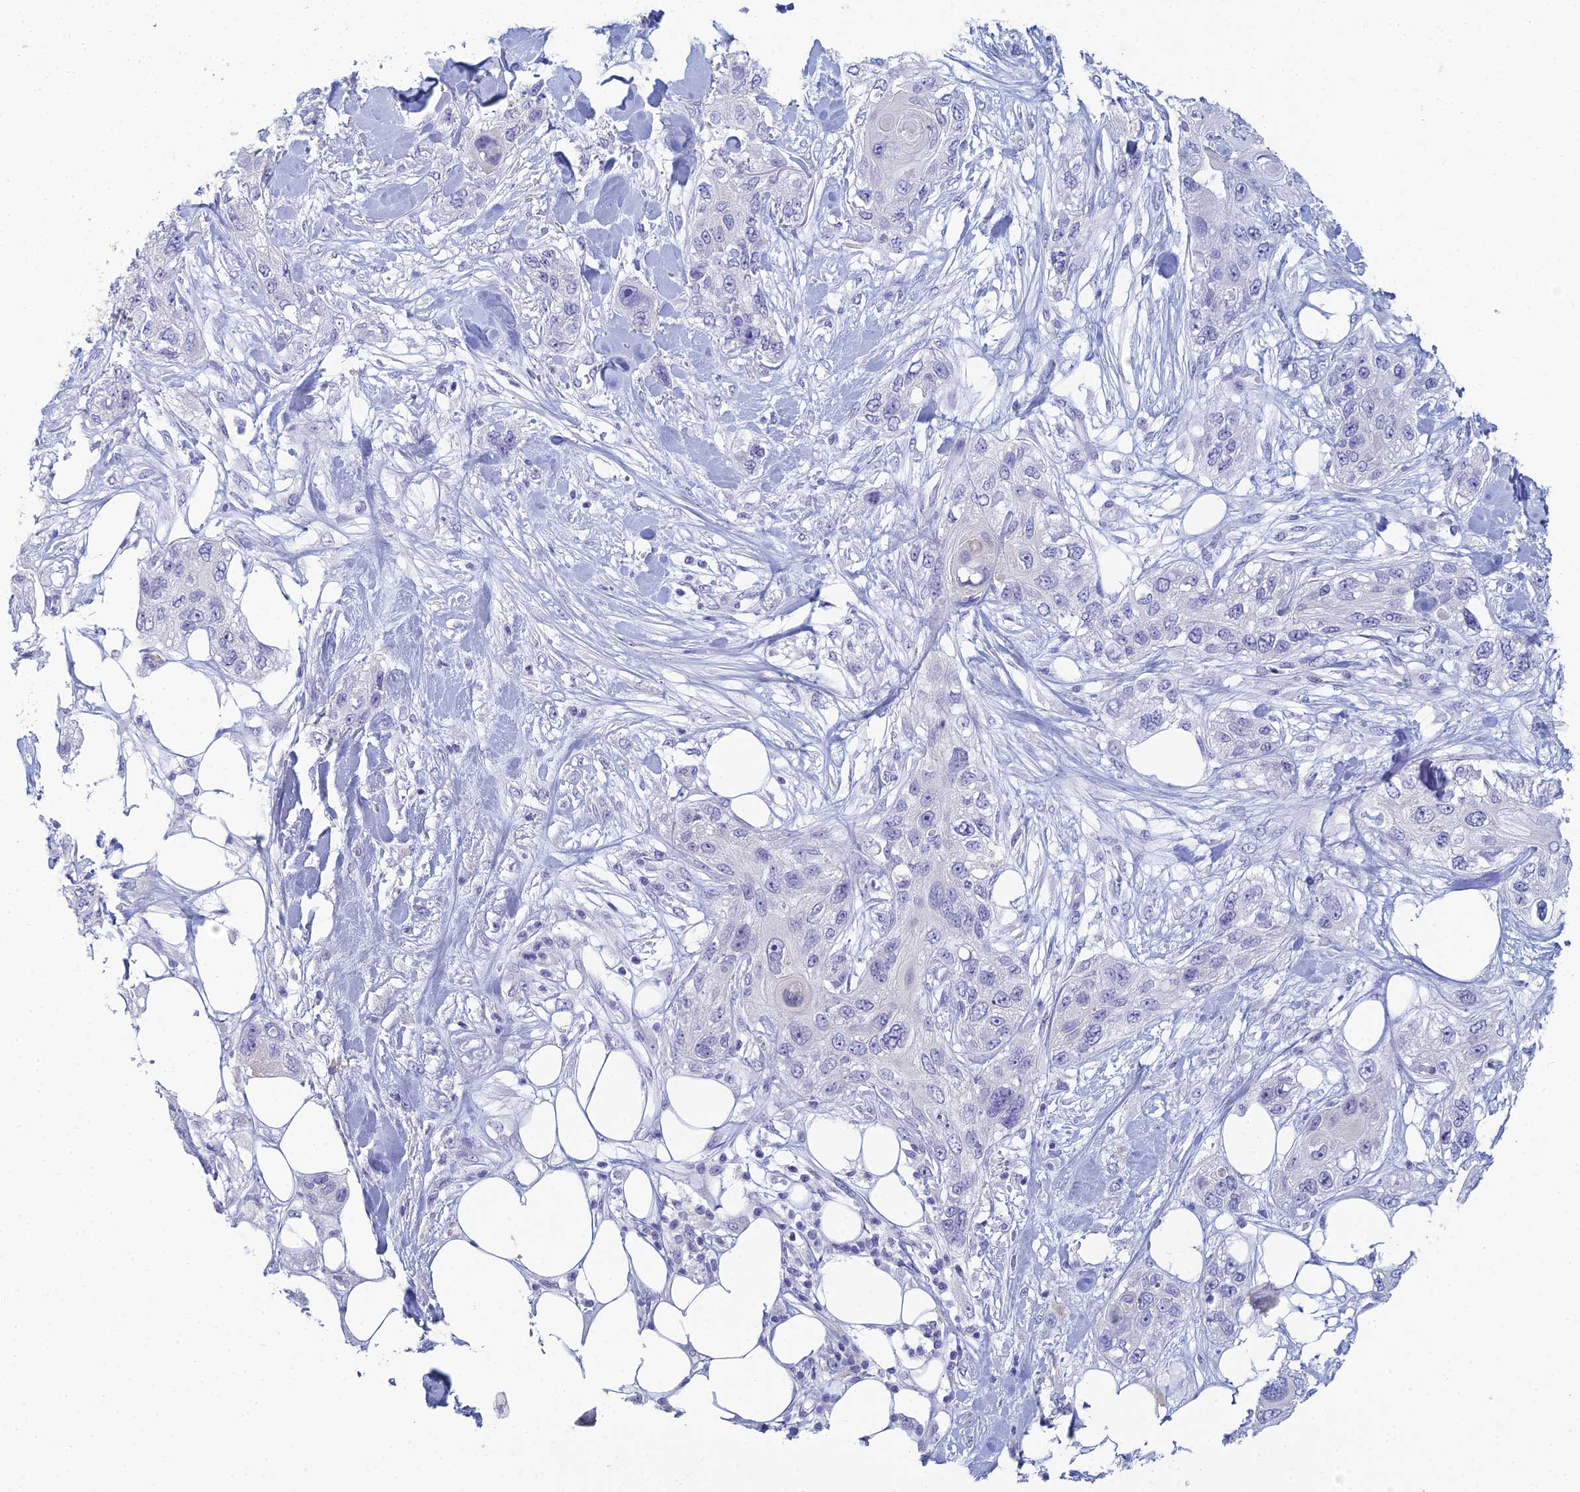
{"staining": {"intensity": "negative", "quantity": "none", "location": "none"}, "tissue": "skin cancer", "cell_type": "Tumor cells", "image_type": "cancer", "snomed": [{"axis": "morphology", "description": "Normal tissue, NOS"}, {"axis": "morphology", "description": "Squamous cell carcinoma, NOS"}, {"axis": "topography", "description": "Skin"}], "caption": "Micrograph shows no significant protein staining in tumor cells of skin squamous cell carcinoma. (Brightfield microscopy of DAB (3,3'-diaminobenzidine) immunohistochemistry (IHC) at high magnification).", "gene": "MUC13", "patient": {"sex": "male", "age": 72}}